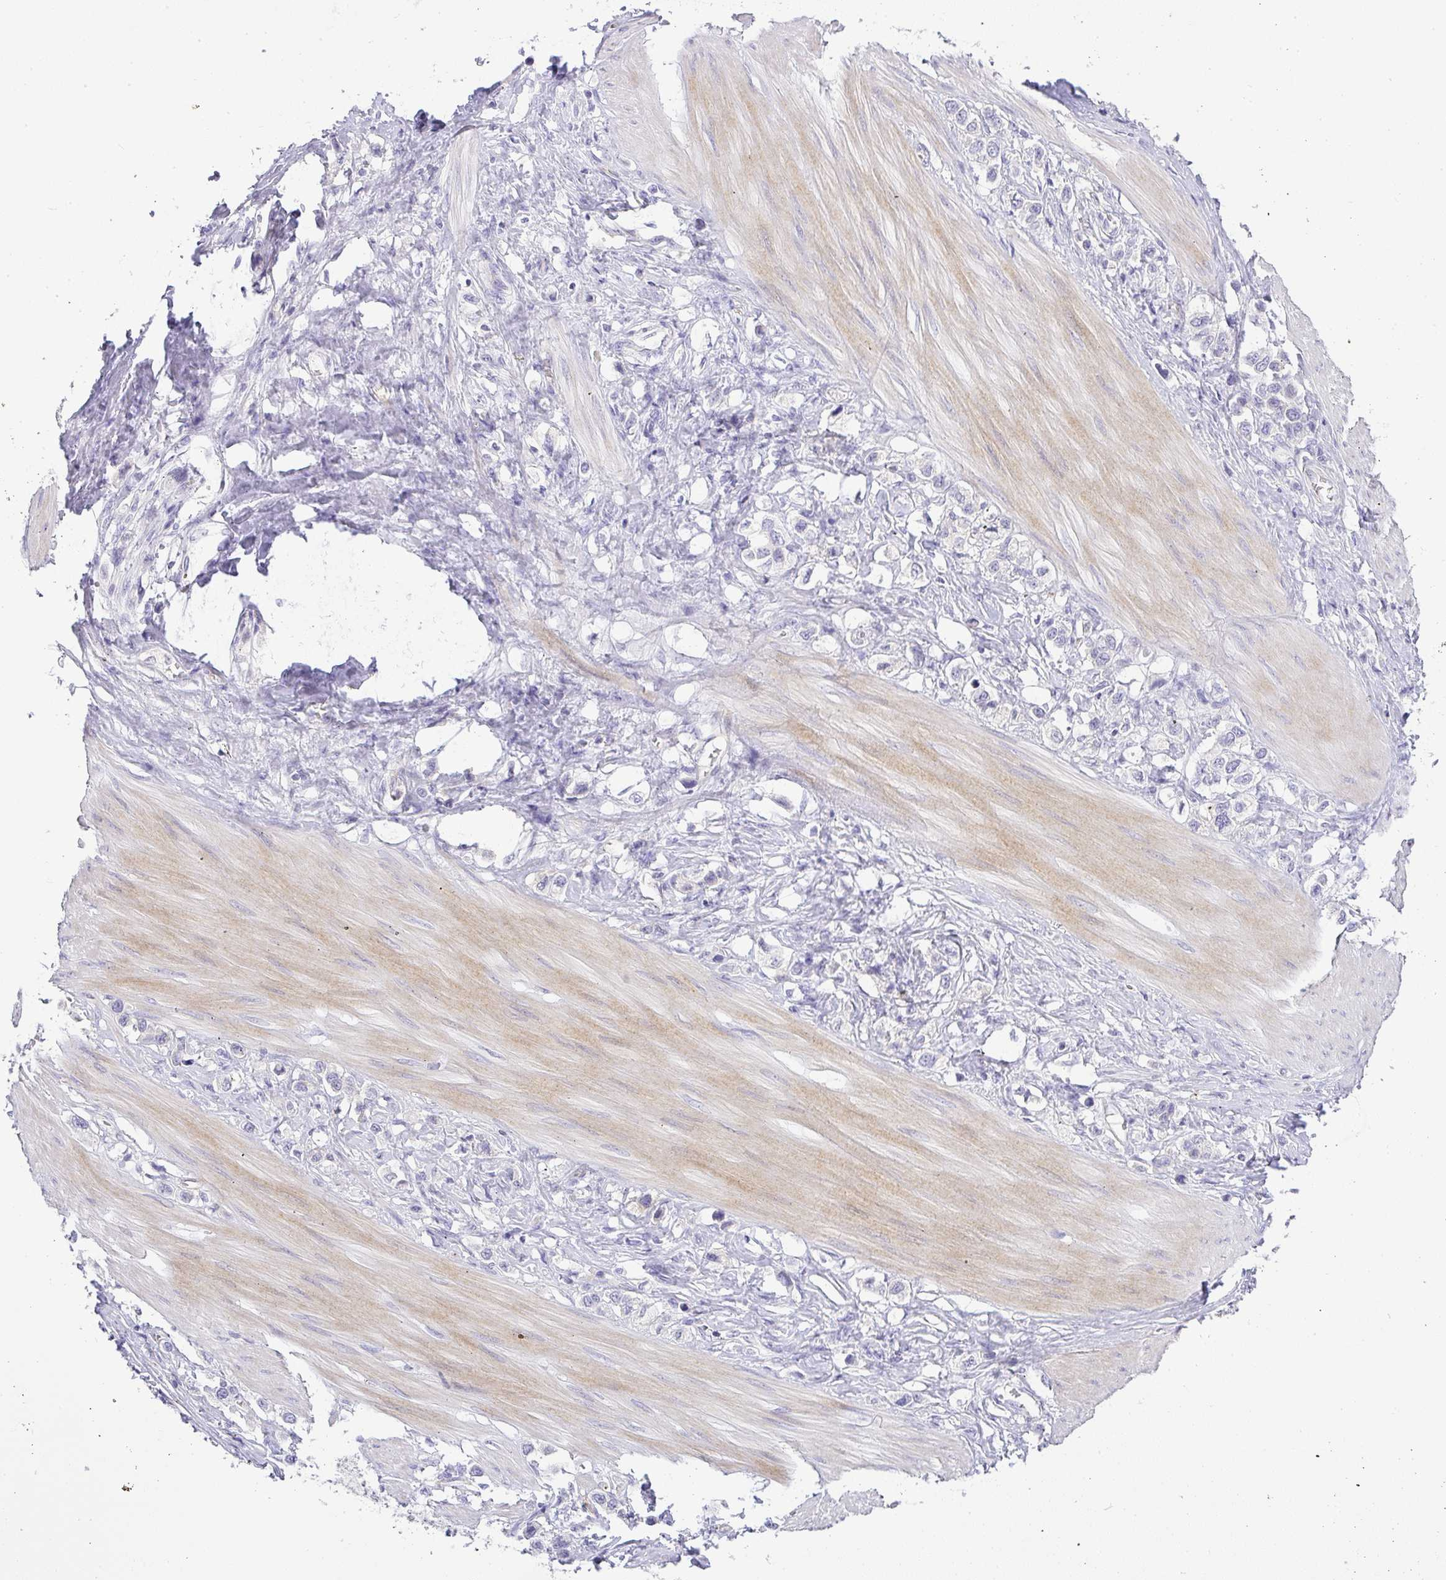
{"staining": {"intensity": "negative", "quantity": "none", "location": "none"}, "tissue": "stomach cancer", "cell_type": "Tumor cells", "image_type": "cancer", "snomed": [{"axis": "morphology", "description": "Adenocarcinoma, NOS"}, {"axis": "topography", "description": "Stomach"}], "caption": "There is no significant staining in tumor cells of stomach cancer.", "gene": "LIPE", "patient": {"sex": "female", "age": 65}}